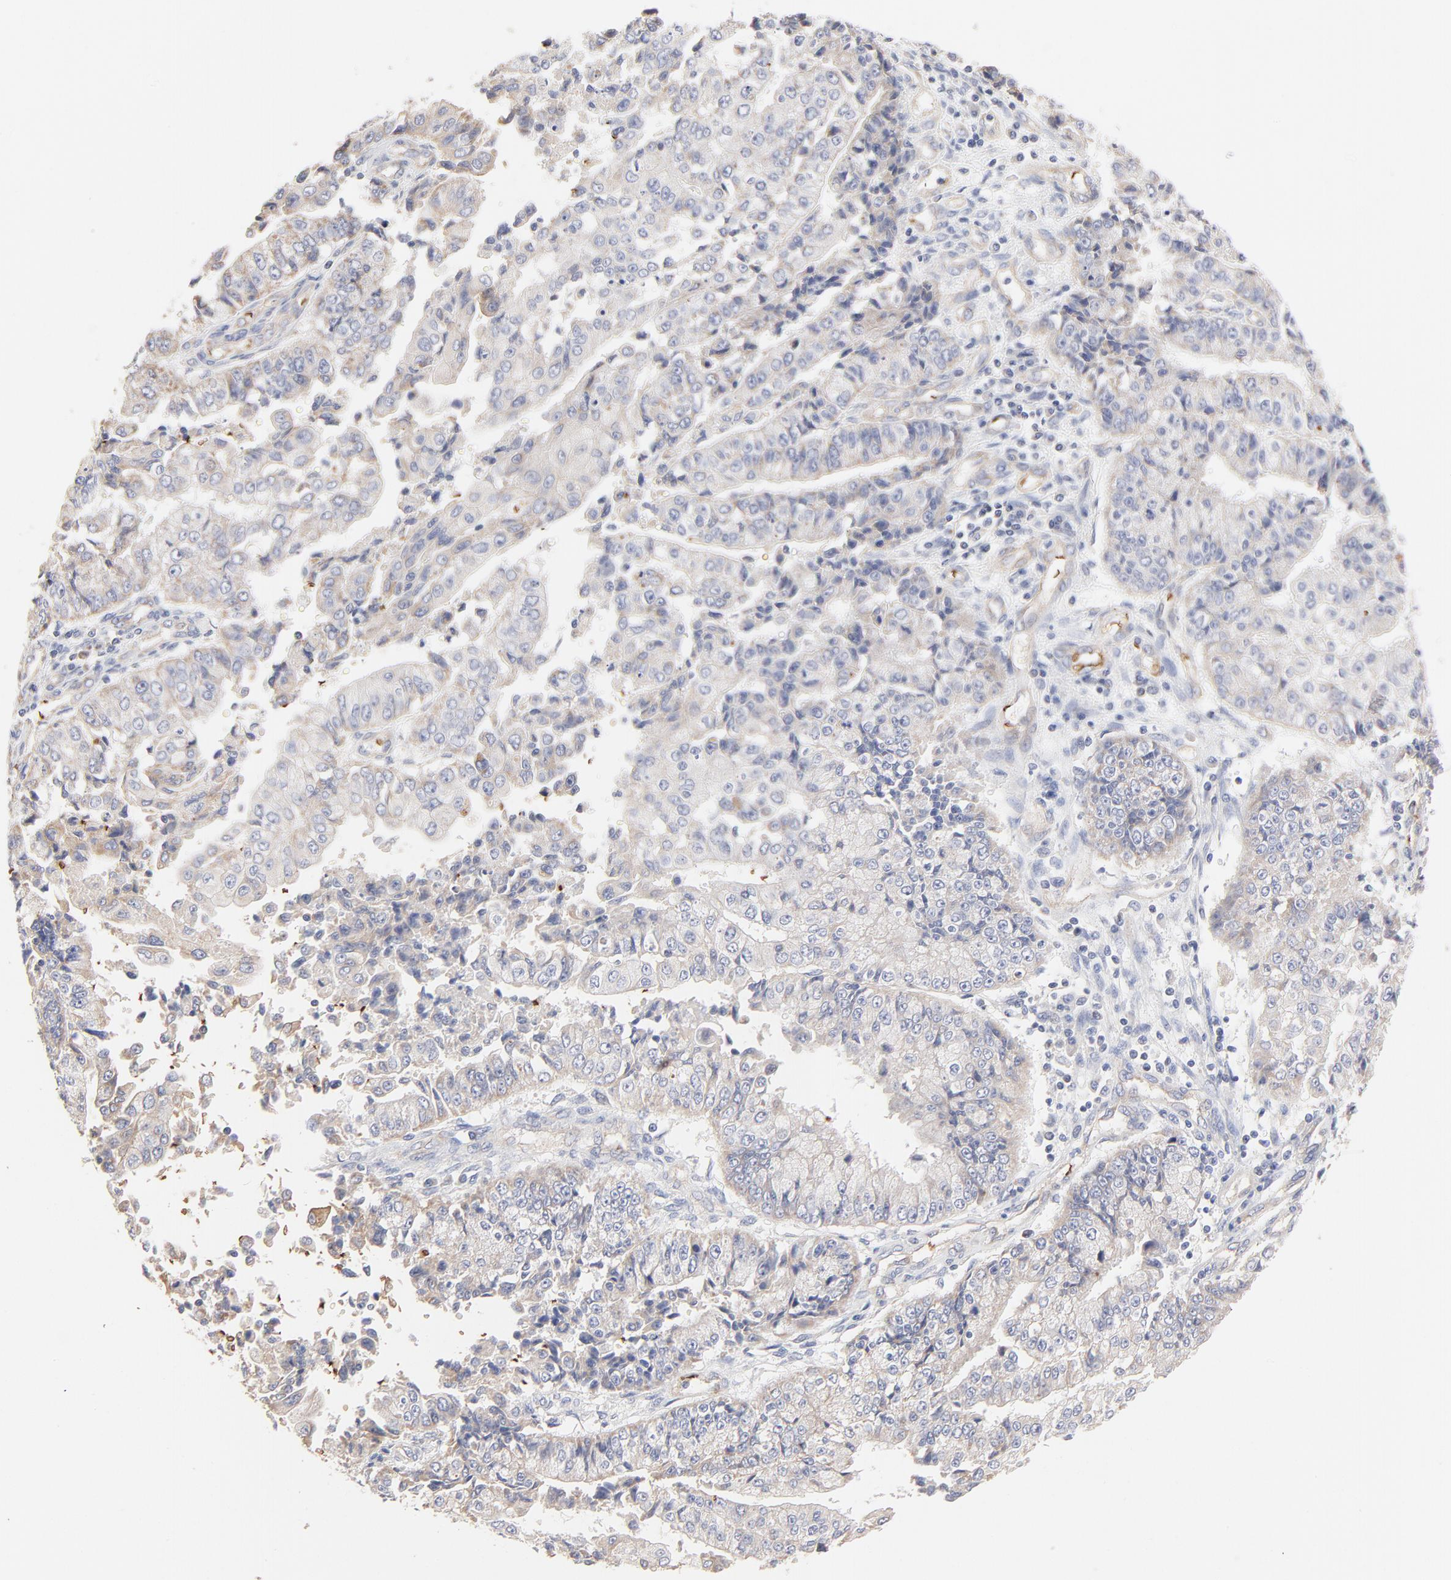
{"staining": {"intensity": "negative", "quantity": "none", "location": "none"}, "tissue": "endometrial cancer", "cell_type": "Tumor cells", "image_type": "cancer", "snomed": [{"axis": "morphology", "description": "Adenocarcinoma, NOS"}, {"axis": "topography", "description": "Endometrium"}], "caption": "Immunohistochemistry (IHC) of human endometrial cancer (adenocarcinoma) shows no expression in tumor cells.", "gene": "SPTB", "patient": {"sex": "female", "age": 75}}